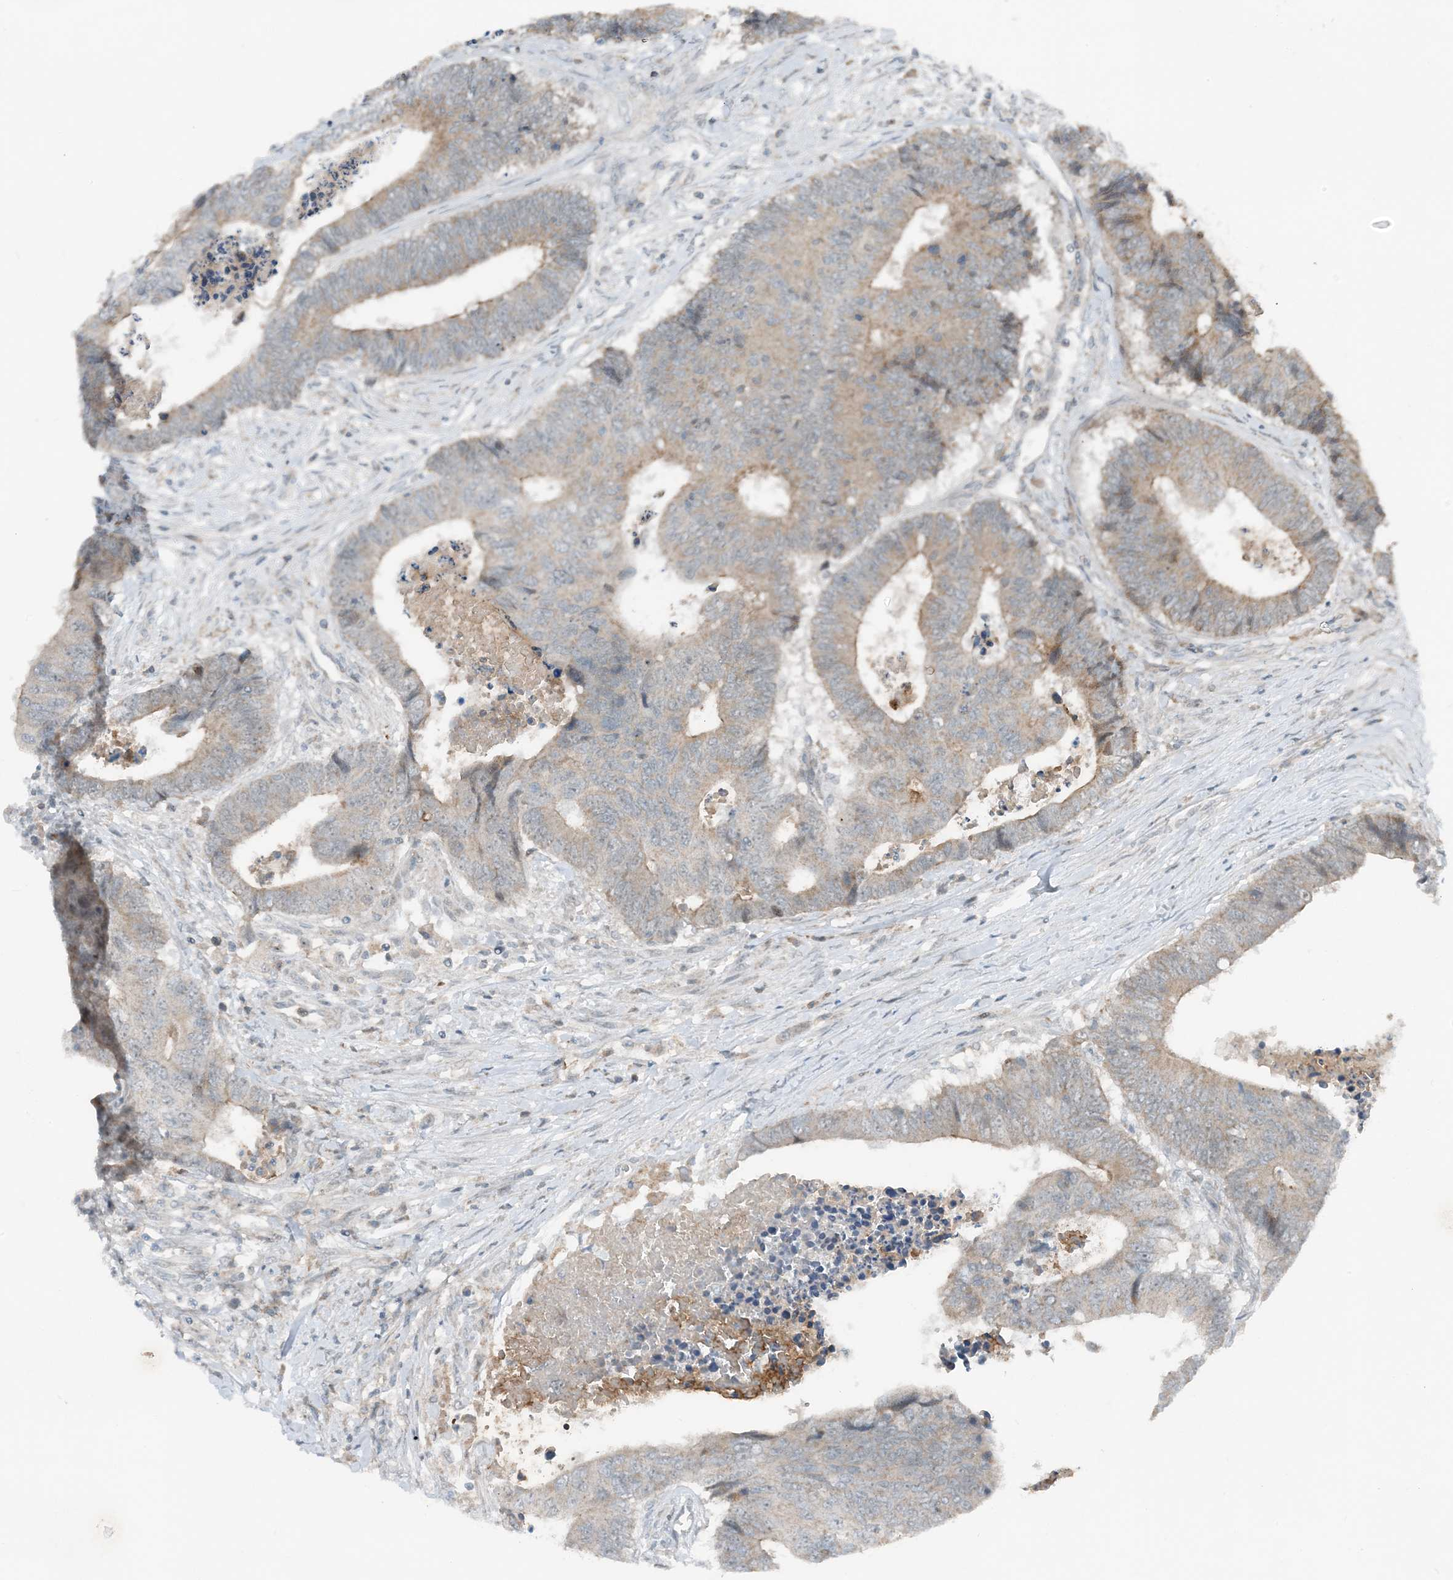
{"staining": {"intensity": "weak", "quantity": ">75%", "location": "cytoplasmic/membranous"}, "tissue": "colorectal cancer", "cell_type": "Tumor cells", "image_type": "cancer", "snomed": [{"axis": "morphology", "description": "Adenocarcinoma, NOS"}, {"axis": "topography", "description": "Rectum"}], "caption": "This image demonstrates colorectal cancer stained with immunohistochemistry (IHC) to label a protein in brown. The cytoplasmic/membranous of tumor cells show weak positivity for the protein. Nuclei are counter-stained blue.", "gene": "MITD1", "patient": {"sex": "male", "age": 84}}